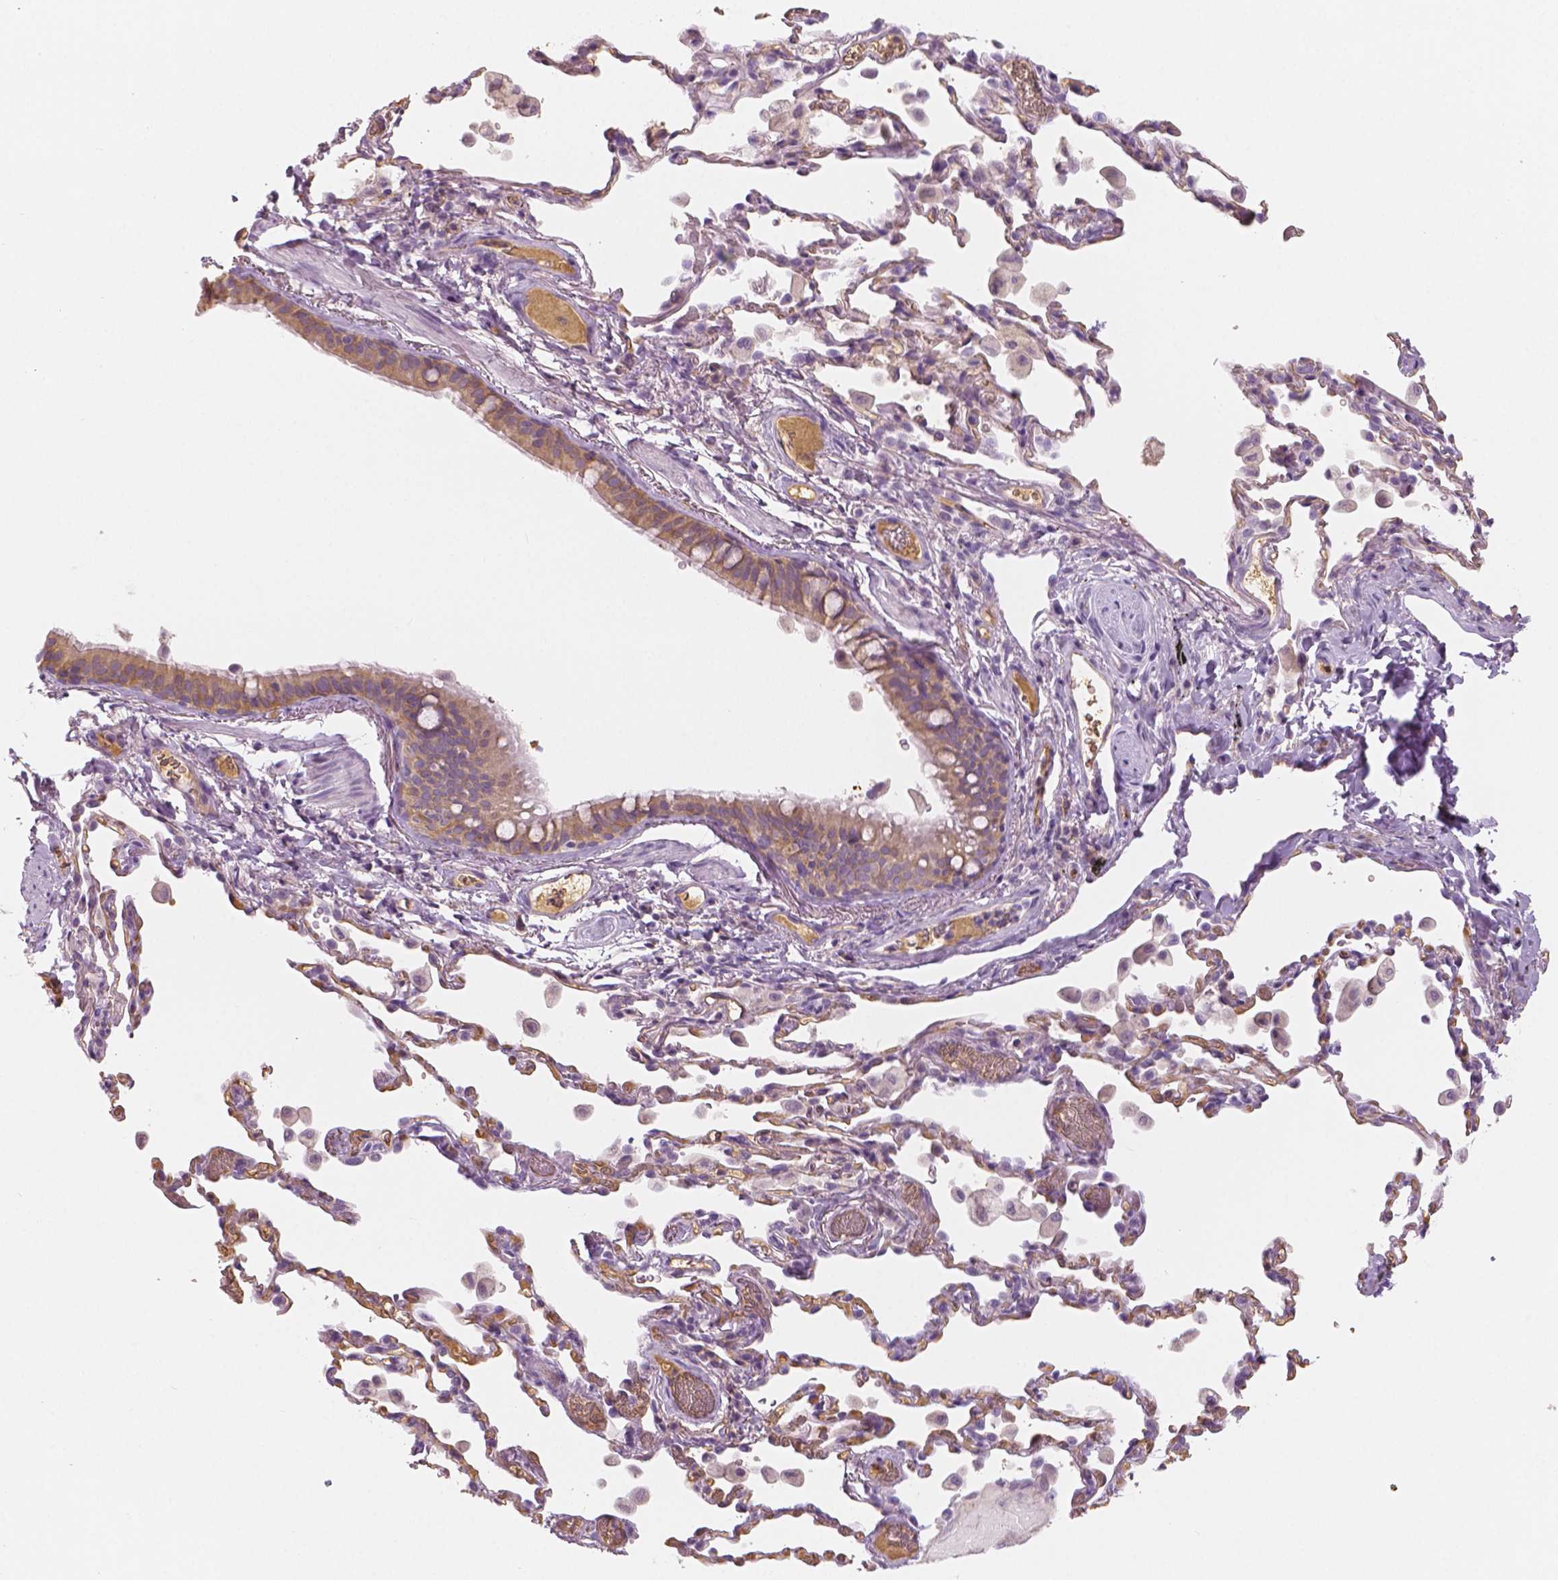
{"staining": {"intensity": "weak", "quantity": ">75%", "location": "cytoplasmic/membranous"}, "tissue": "bronchus", "cell_type": "Respiratory epithelial cells", "image_type": "normal", "snomed": [{"axis": "morphology", "description": "Normal tissue, NOS"}, {"axis": "topography", "description": "Bronchus"}, {"axis": "topography", "description": "Lung"}], "caption": "IHC (DAB) staining of unremarkable bronchus displays weak cytoplasmic/membranous protein expression in approximately >75% of respiratory epithelial cells.", "gene": "APOA4", "patient": {"sex": "male", "age": 54}}